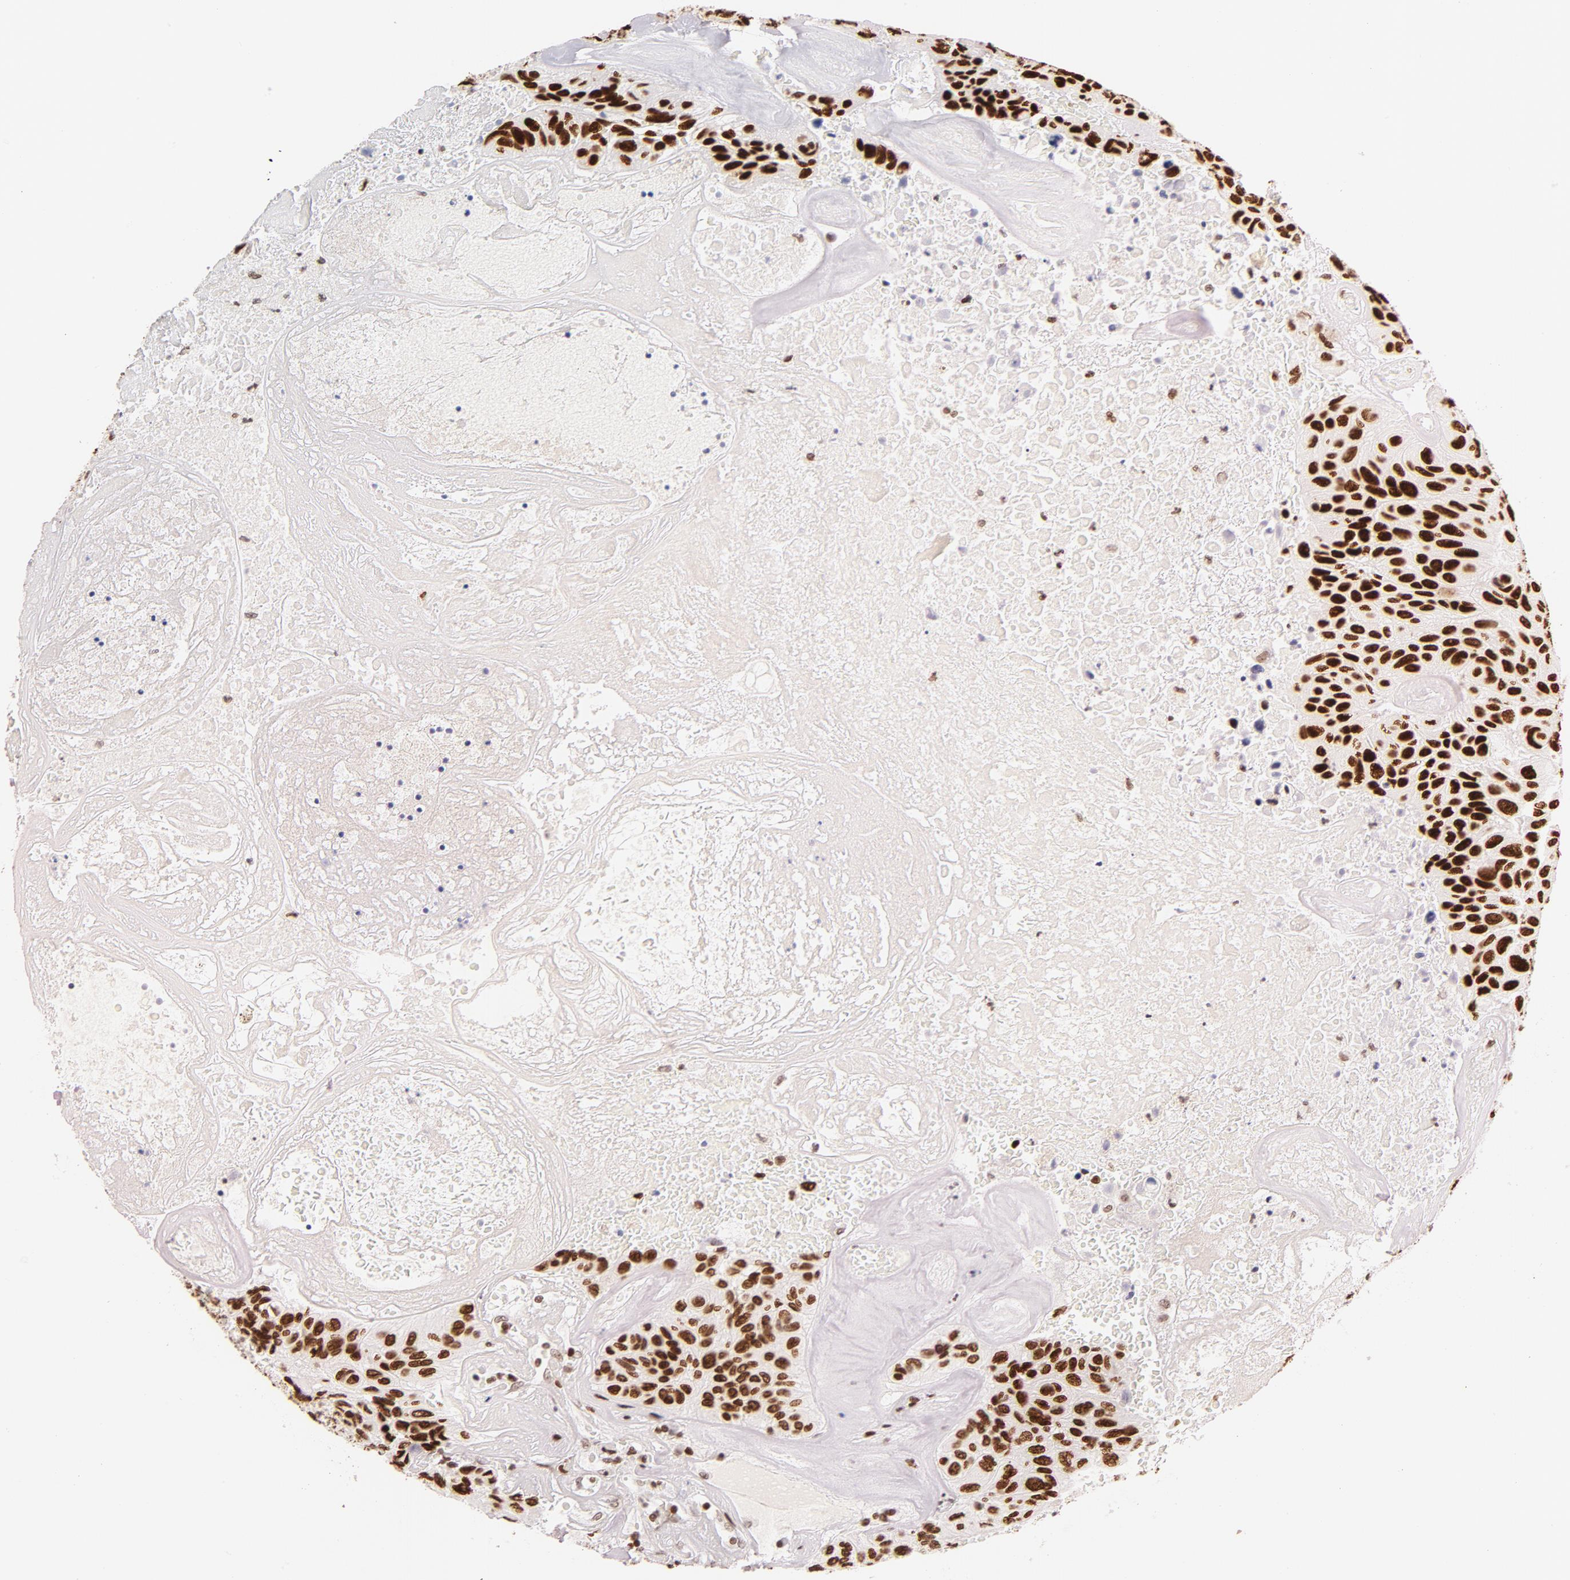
{"staining": {"intensity": "strong", "quantity": ">75%", "location": "nuclear"}, "tissue": "urothelial cancer", "cell_type": "Tumor cells", "image_type": "cancer", "snomed": [{"axis": "morphology", "description": "Urothelial carcinoma, High grade"}, {"axis": "topography", "description": "Urinary bladder"}], "caption": "Strong nuclear protein expression is appreciated in approximately >75% of tumor cells in urothelial carcinoma (high-grade).", "gene": "TOP2B", "patient": {"sex": "male", "age": 66}}